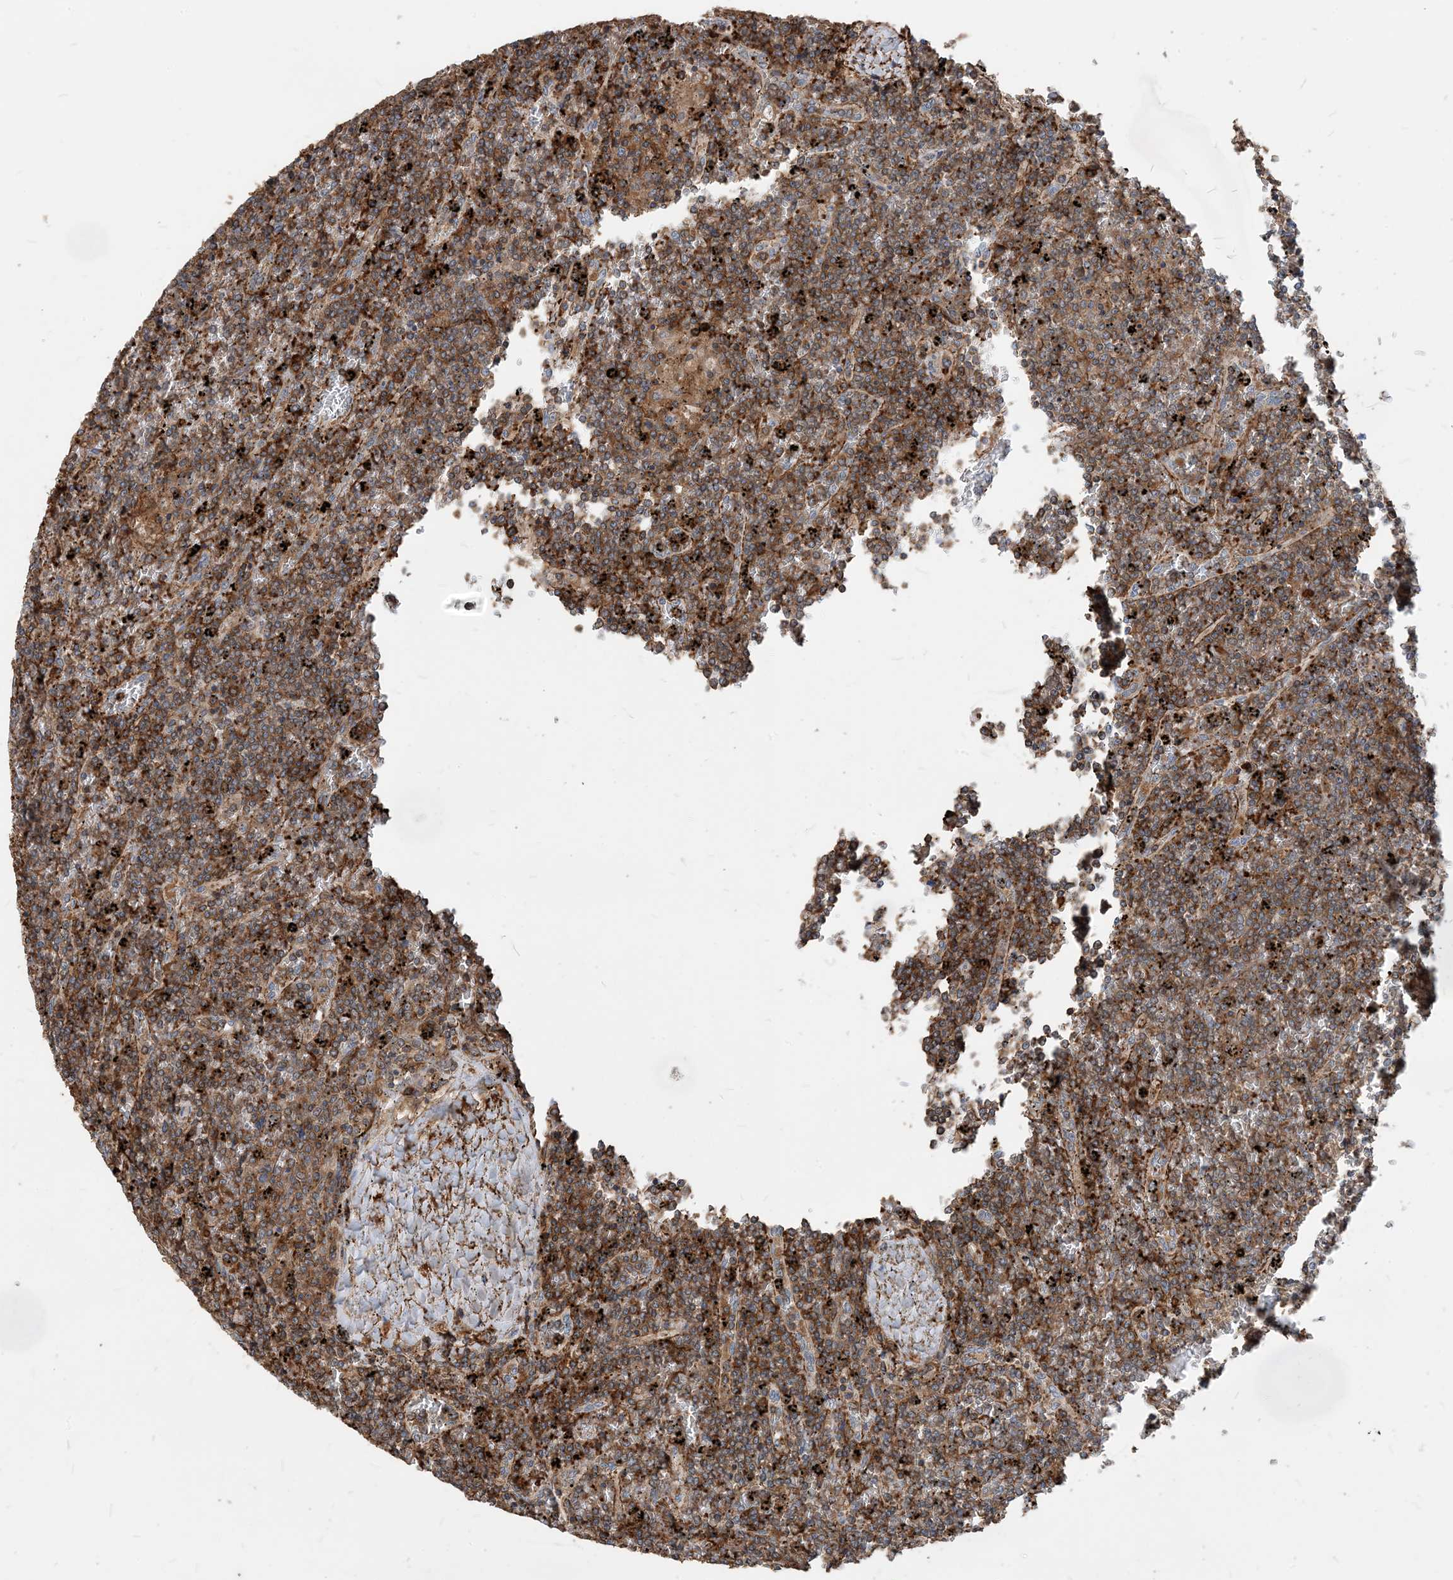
{"staining": {"intensity": "moderate", "quantity": ">75%", "location": "cytoplasmic/membranous"}, "tissue": "lymphoma", "cell_type": "Tumor cells", "image_type": "cancer", "snomed": [{"axis": "morphology", "description": "Malignant lymphoma, non-Hodgkin's type, Low grade"}, {"axis": "topography", "description": "Spleen"}], "caption": "Lymphoma stained with IHC displays moderate cytoplasmic/membranous positivity in about >75% of tumor cells. The staining was performed using DAB (3,3'-diaminobenzidine), with brown indicating positive protein expression. Nuclei are stained blue with hematoxylin.", "gene": "PARVG", "patient": {"sex": "female", "age": 19}}